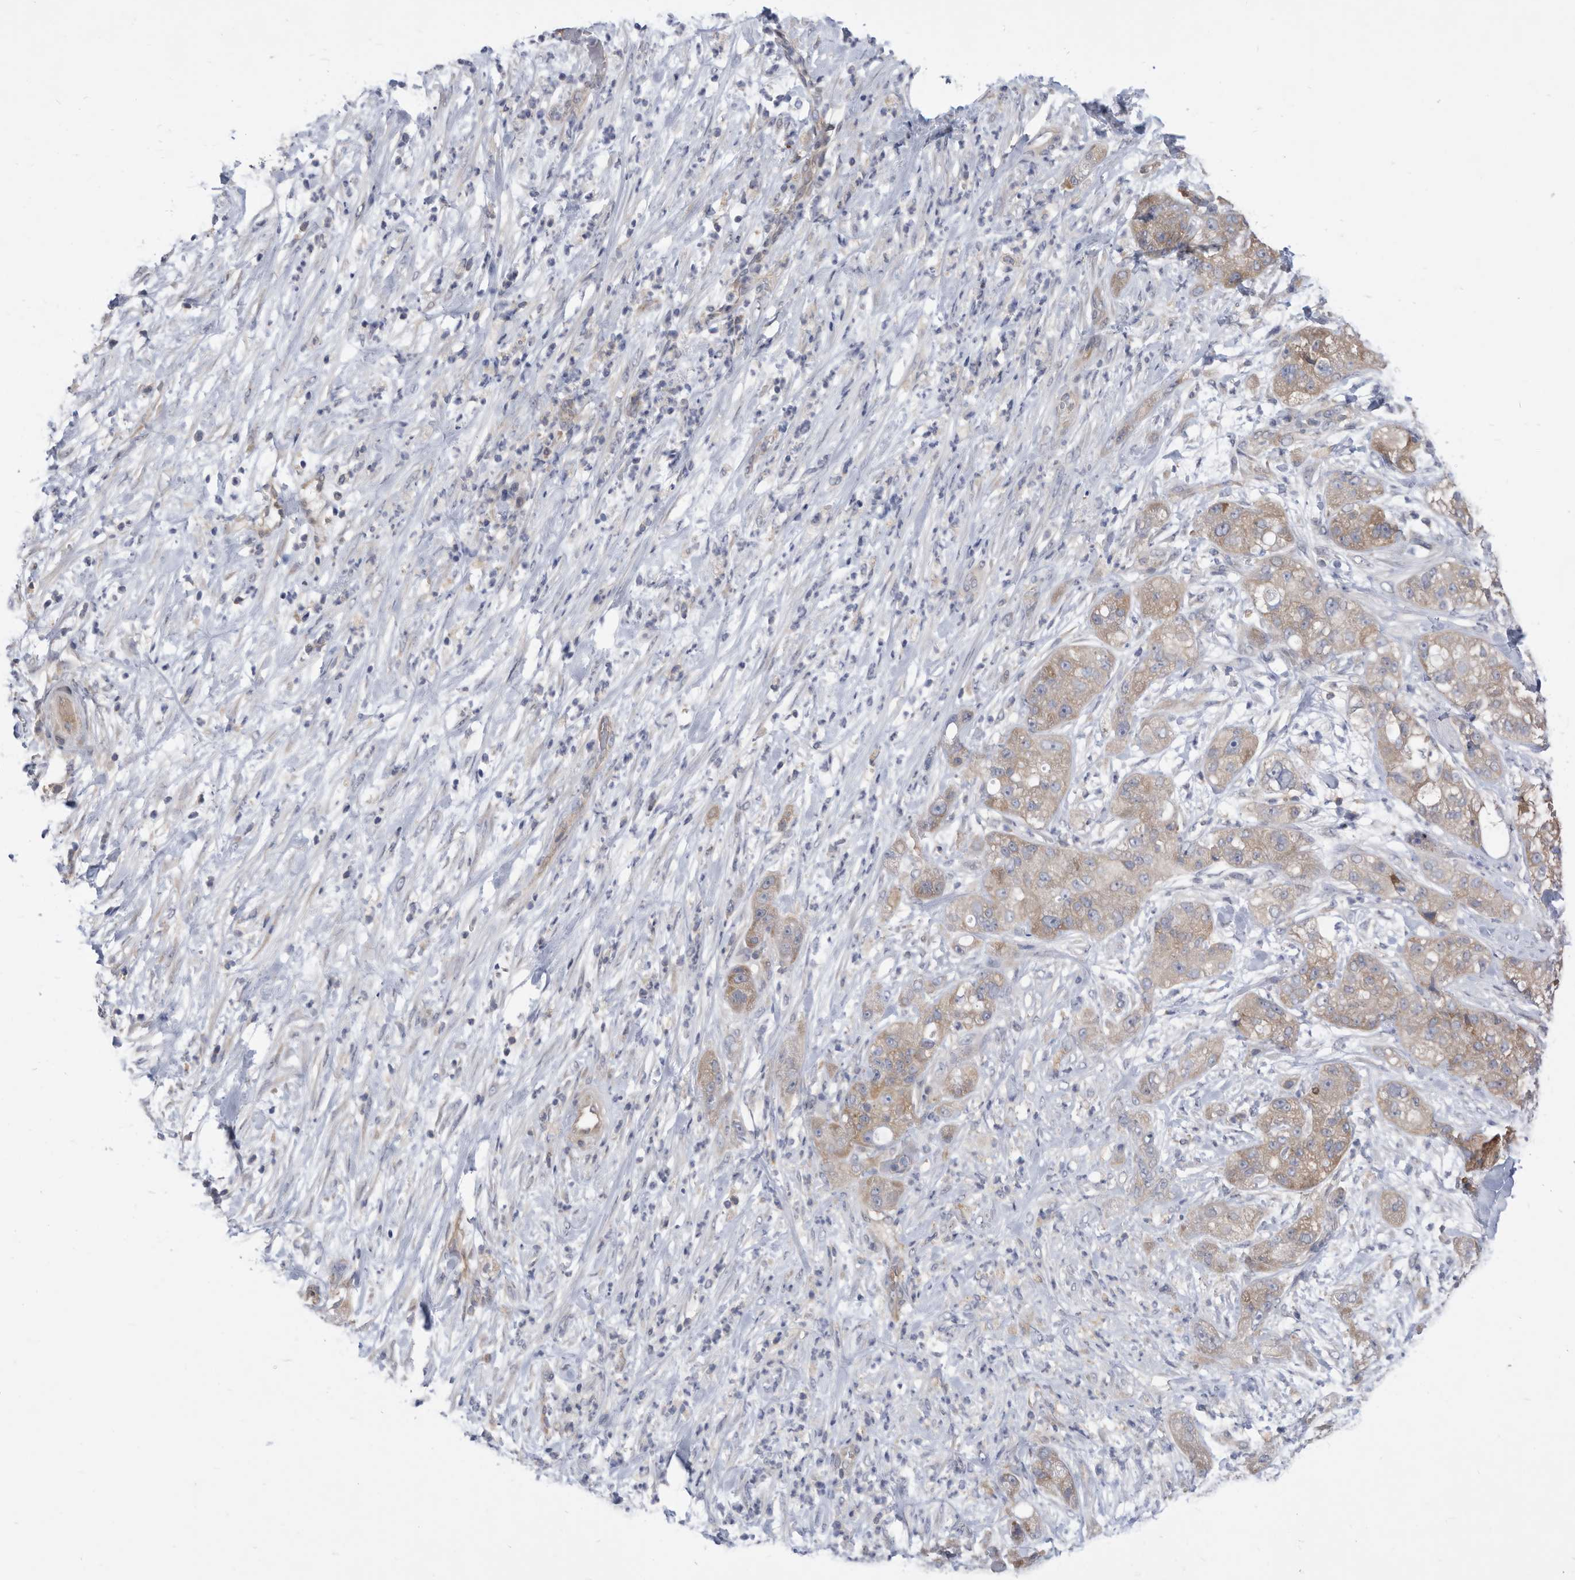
{"staining": {"intensity": "weak", "quantity": ">75%", "location": "cytoplasmic/membranous"}, "tissue": "pancreatic cancer", "cell_type": "Tumor cells", "image_type": "cancer", "snomed": [{"axis": "morphology", "description": "Adenocarcinoma, NOS"}, {"axis": "topography", "description": "Pancreas"}], "caption": "Immunohistochemistry (IHC) of pancreatic cancer reveals low levels of weak cytoplasmic/membranous expression in about >75% of tumor cells. Using DAB (brown) and hematoxylin (blue) stains, captured at high magnification using brightfield microscopy.", "gene": "CCT4", "patient": {"sex": "female", "age": 78}}